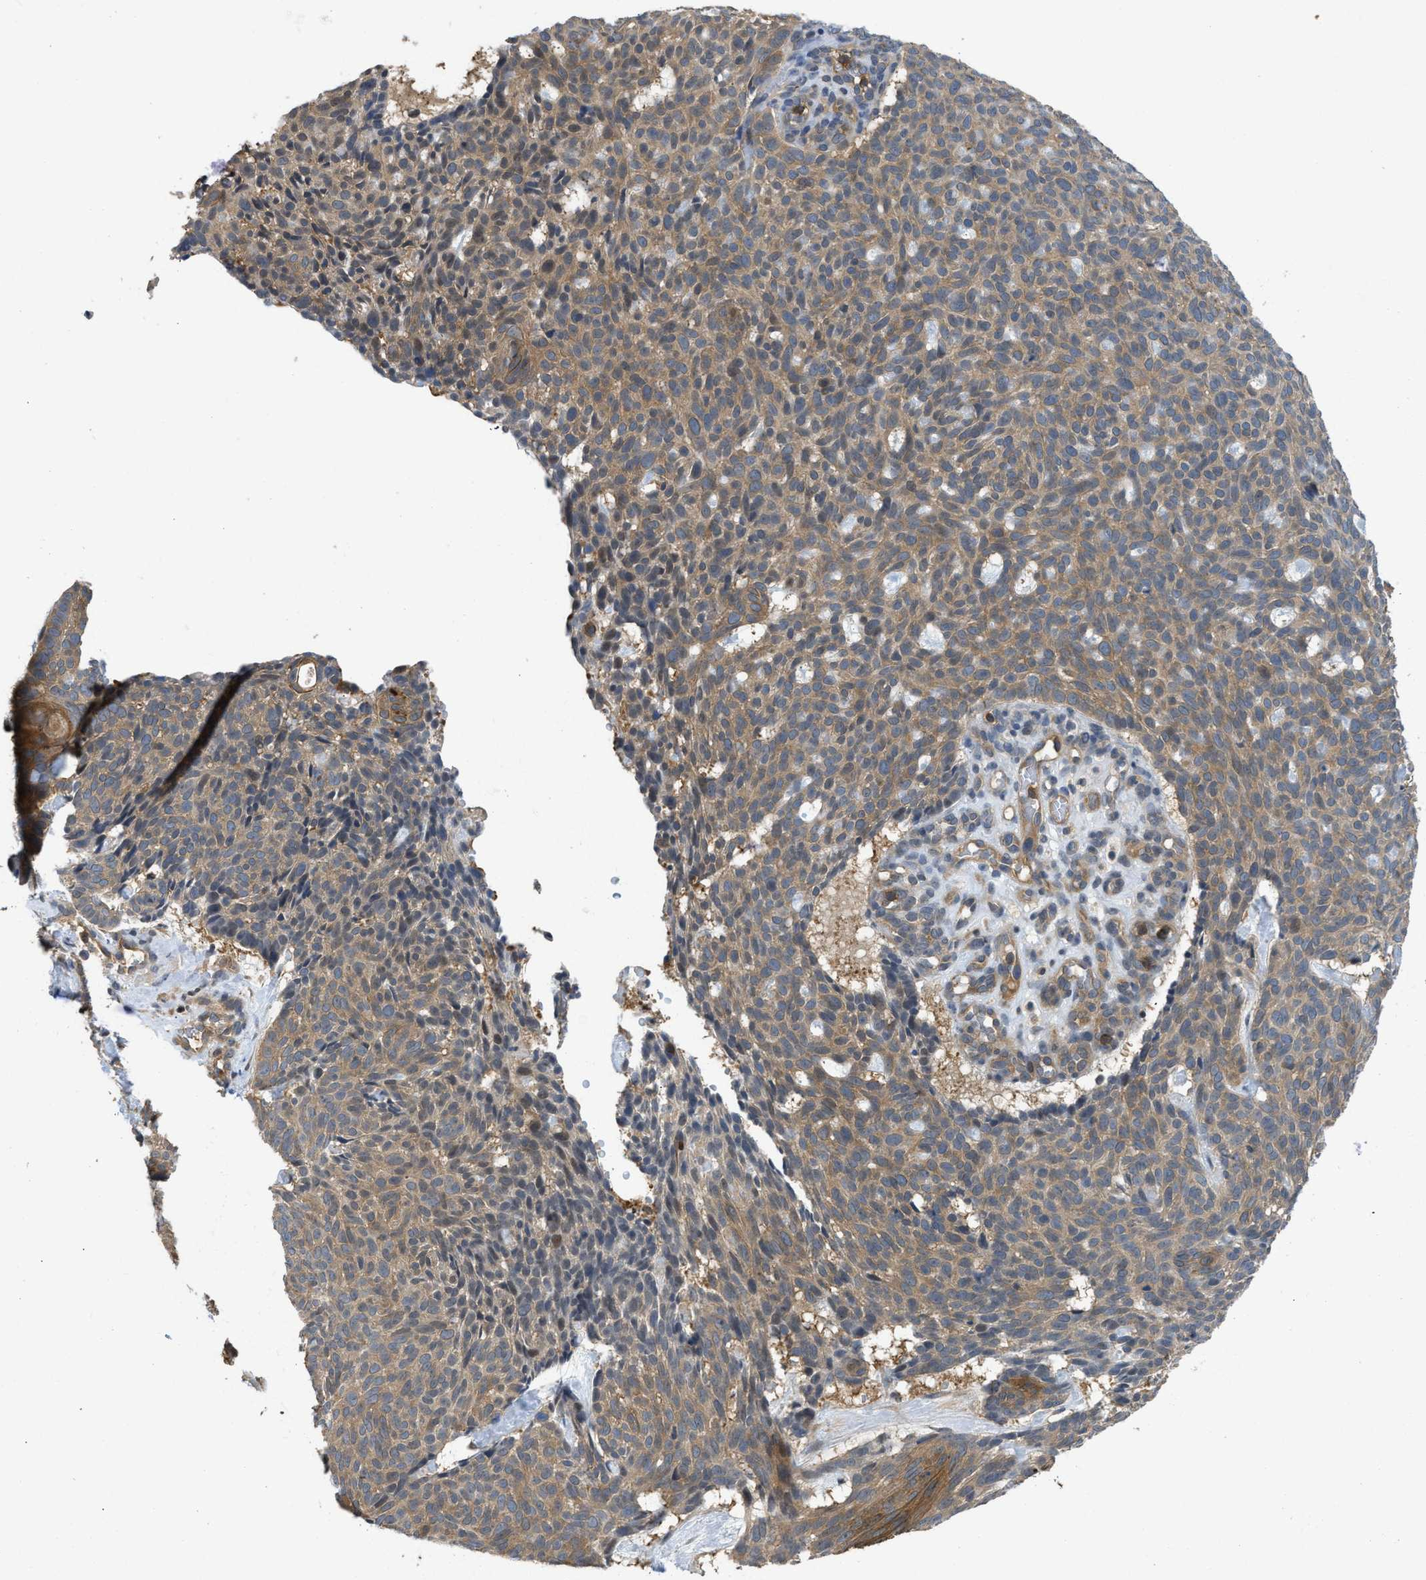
{"staining": {"intensity": "weak", "quantity": ">75%", "location": "cytoplasmic/membranous"}, "tissue": "skin cancer", "cell_type": "Tumor cells", "image_type": "cancer", "snomed": [{"axis": "morphology", "description": "Basal cell carcinoma"}, {"axis": "topography", "description": "Skin"}], "caption": "Basal cell carcinoma (skin) was stained to show a protein in brown. There is low levels of weak cytoplasmic/membranous staining in approximately >75% of tumor cells. Immunohistochemistry (ihc) stains the protein in brown and the nuclei are stained blue.", "gene": "TES", "patient": {"sex": "male", "age": 61}}